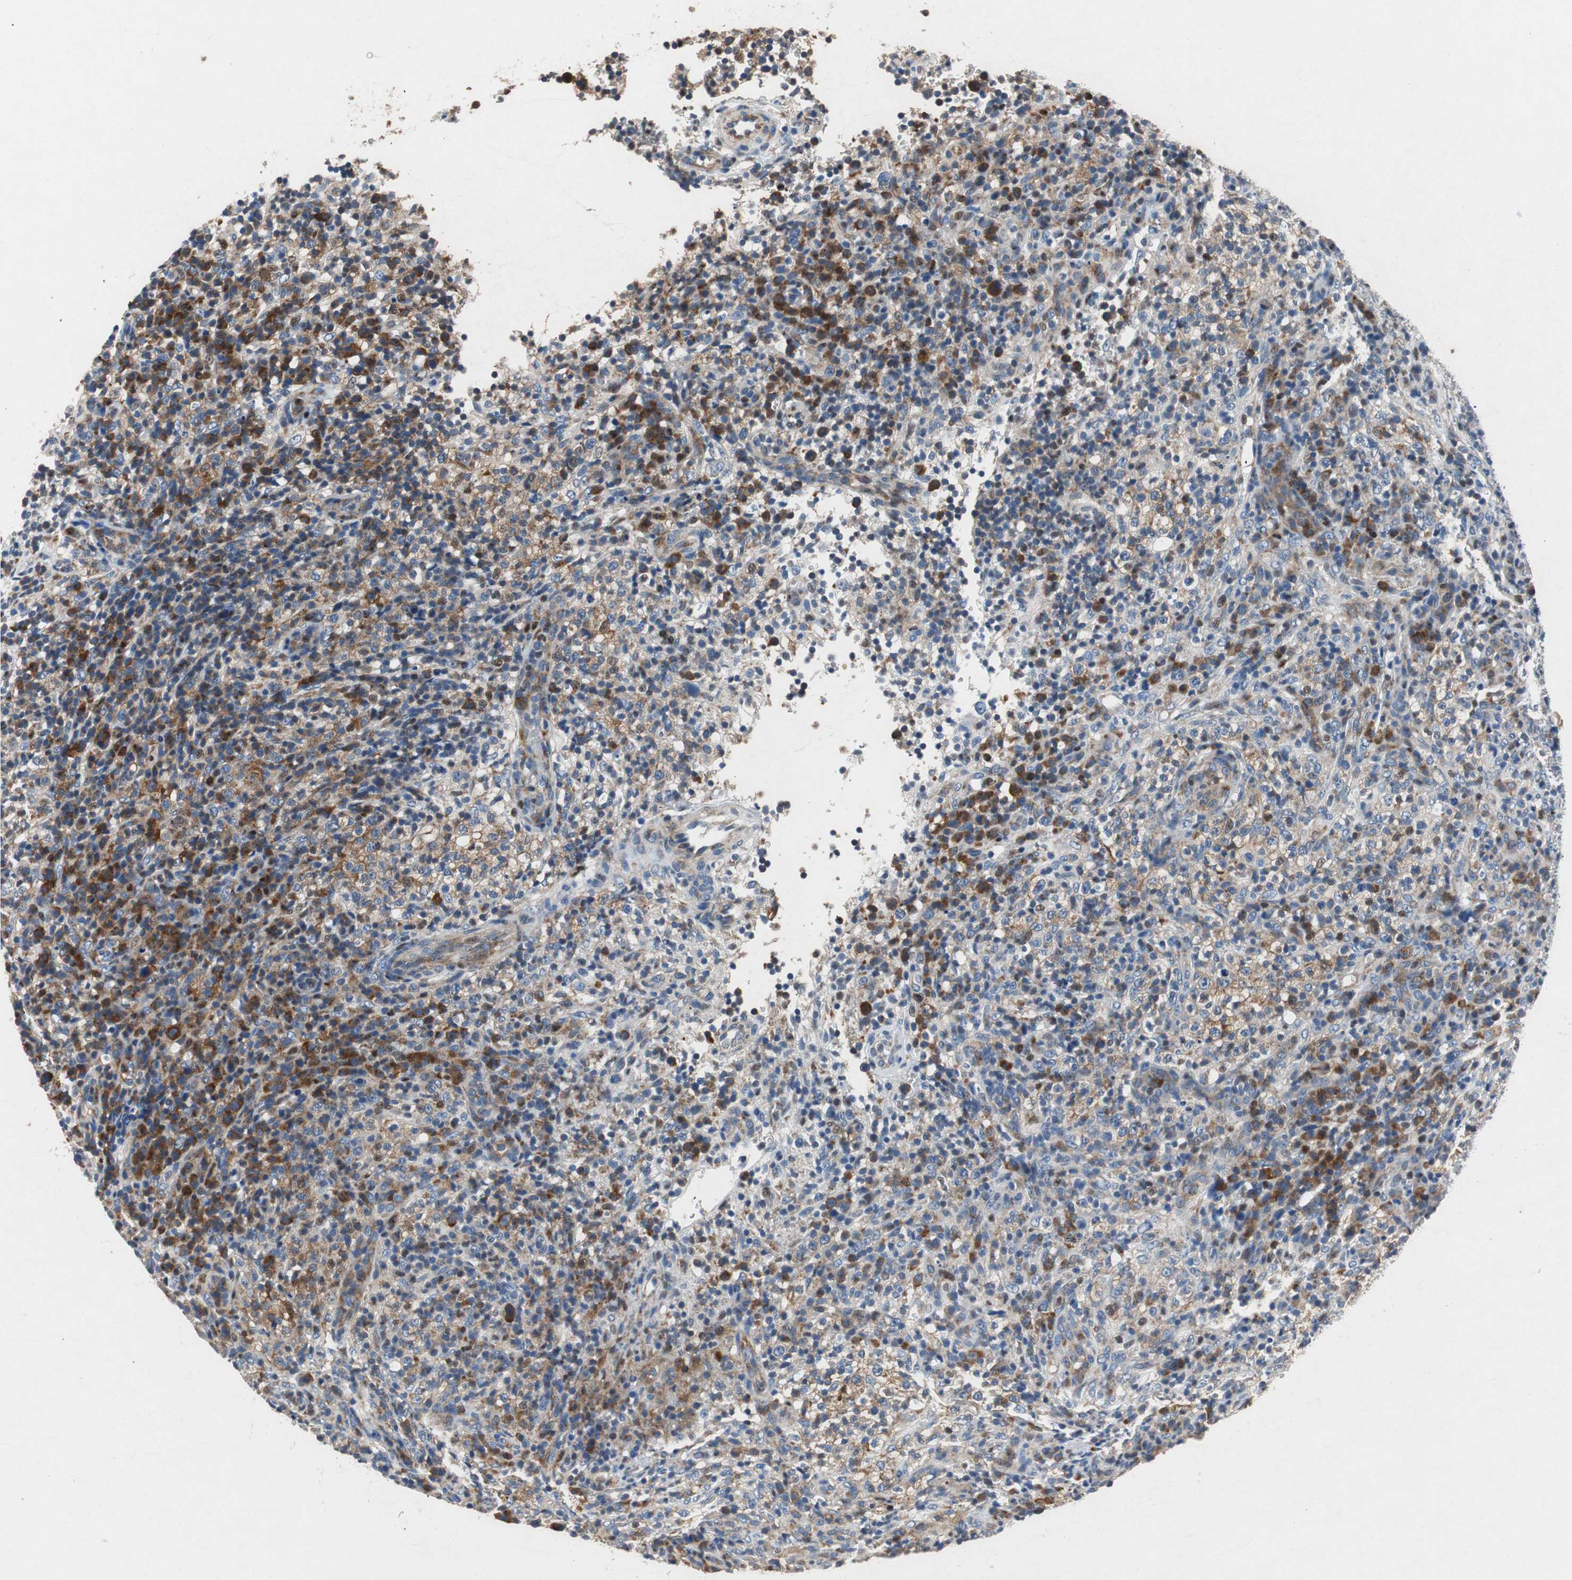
{"staining": {"intensity": "moderate", "quantity": "25%-75%", "location": "cytoplasmic/membranous,nuclear"}, "tissue": "lymphoma", "cell_type": "Tumor cells", "image_type": "cancer", "snomed": [{"axis": "morphology", "description": "Malignant lymphoma, non-Hodgkin's type, High grade"}, {"axis": "topography", "description": "Lymph node"}], "caption": "High-grade malignant lymphoma, non-Hodgkin's type was stained to show a protein in brown. There is medium levels of moderate cytoplasmic/membranous and nuclear staining in approximately 25%-75% of tumor cells.", "gene": "RPL35", "patient": {"sex": "female", "age": 76}}